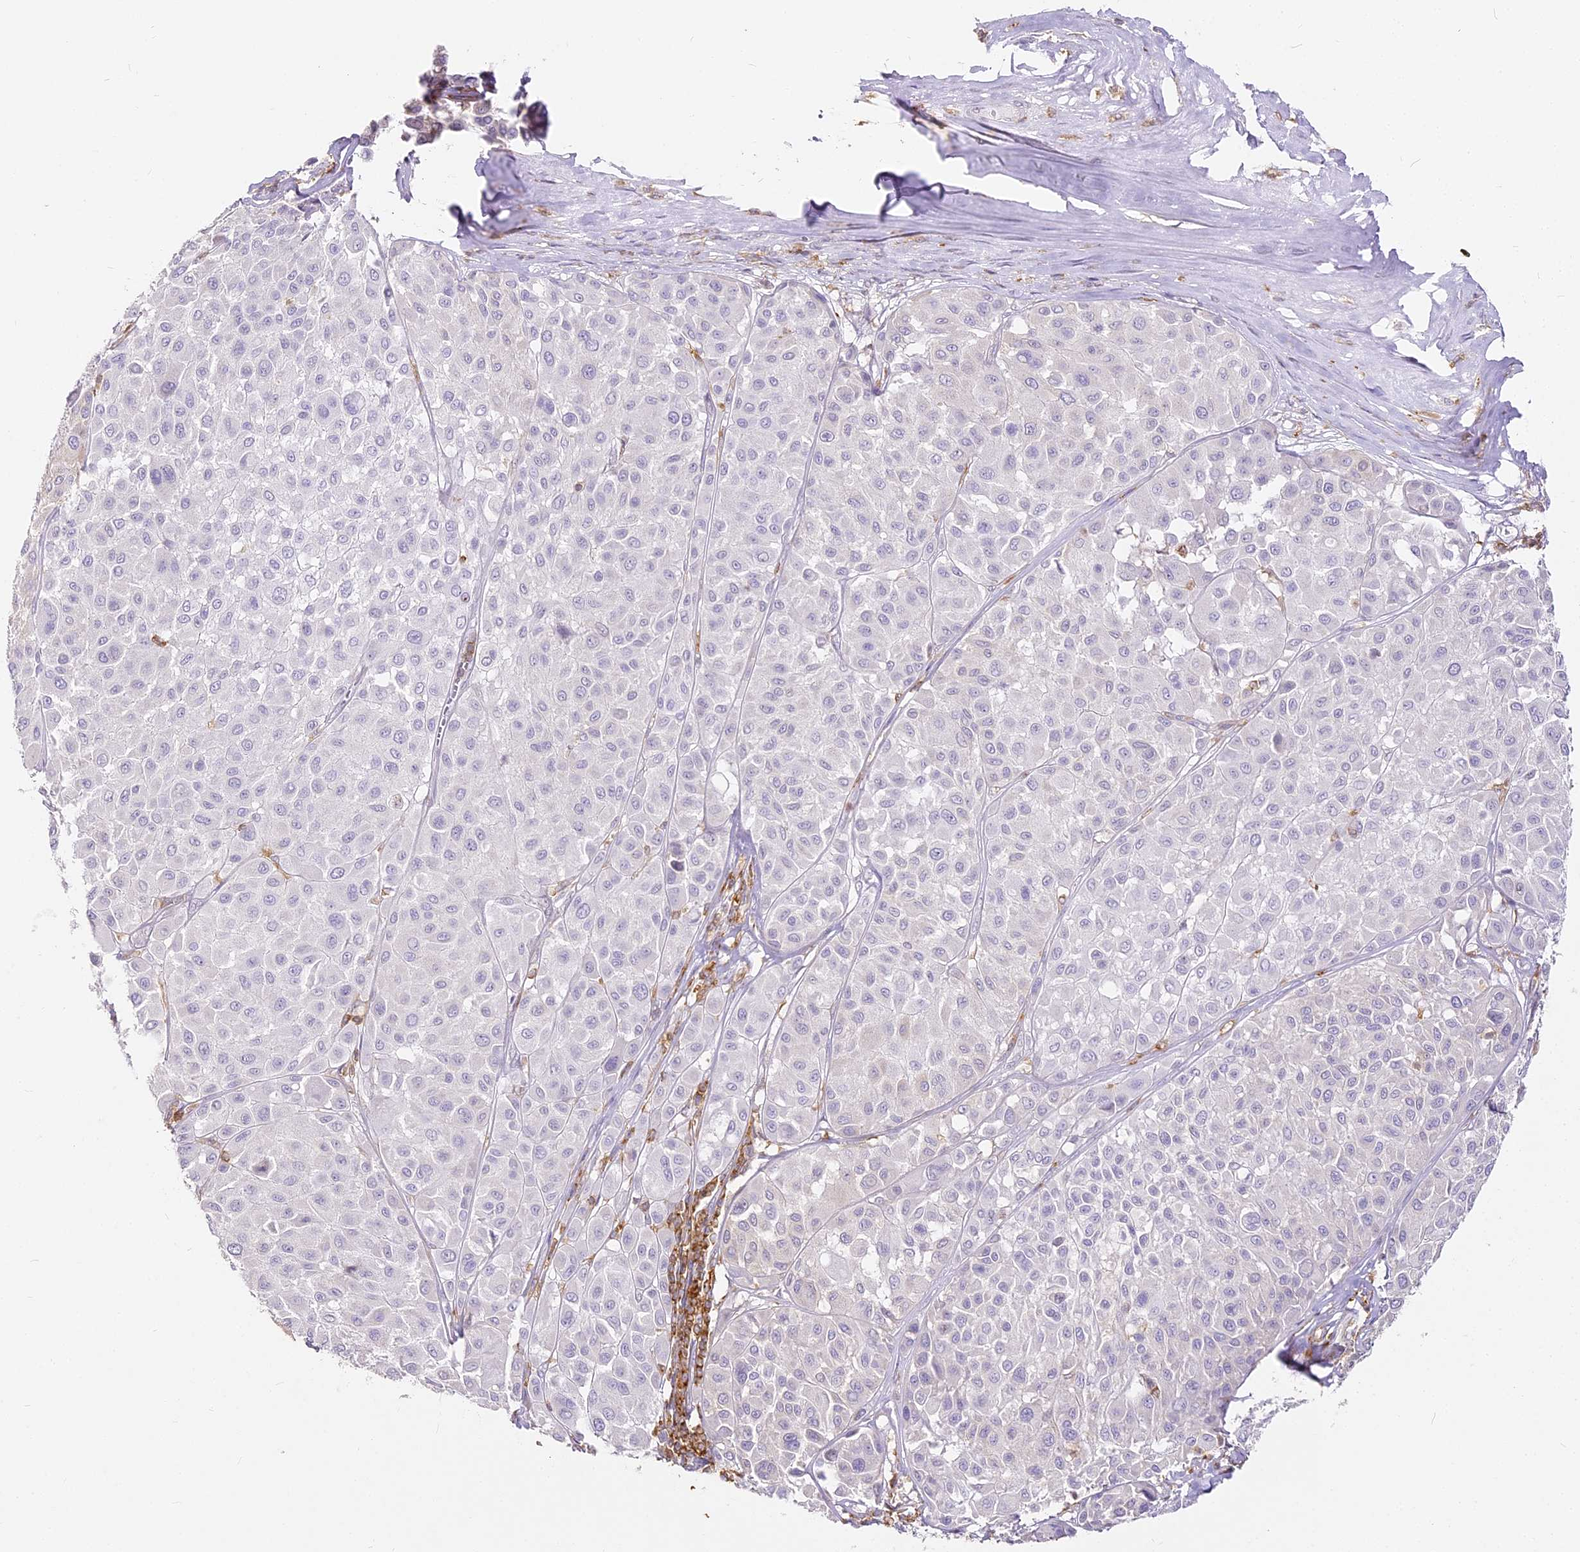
{"staining": {"intensity": "negative", "quantity": "none", "location": "none"}, "tissue": "melanoma", "cell_type": "Tumor cells", "image_type": "cancer", "snomed": [{"axis": "morphology", "description": "Malignant melanoma, Metastatic site"}, {"axis": "topography", "description": "Soft tissue"}], "caption": "A photomicrograph of human melanoma is negative for staining in tumor cells.", "gene": "DOCK2", "patient": {"sex": "male", "age": 41}}